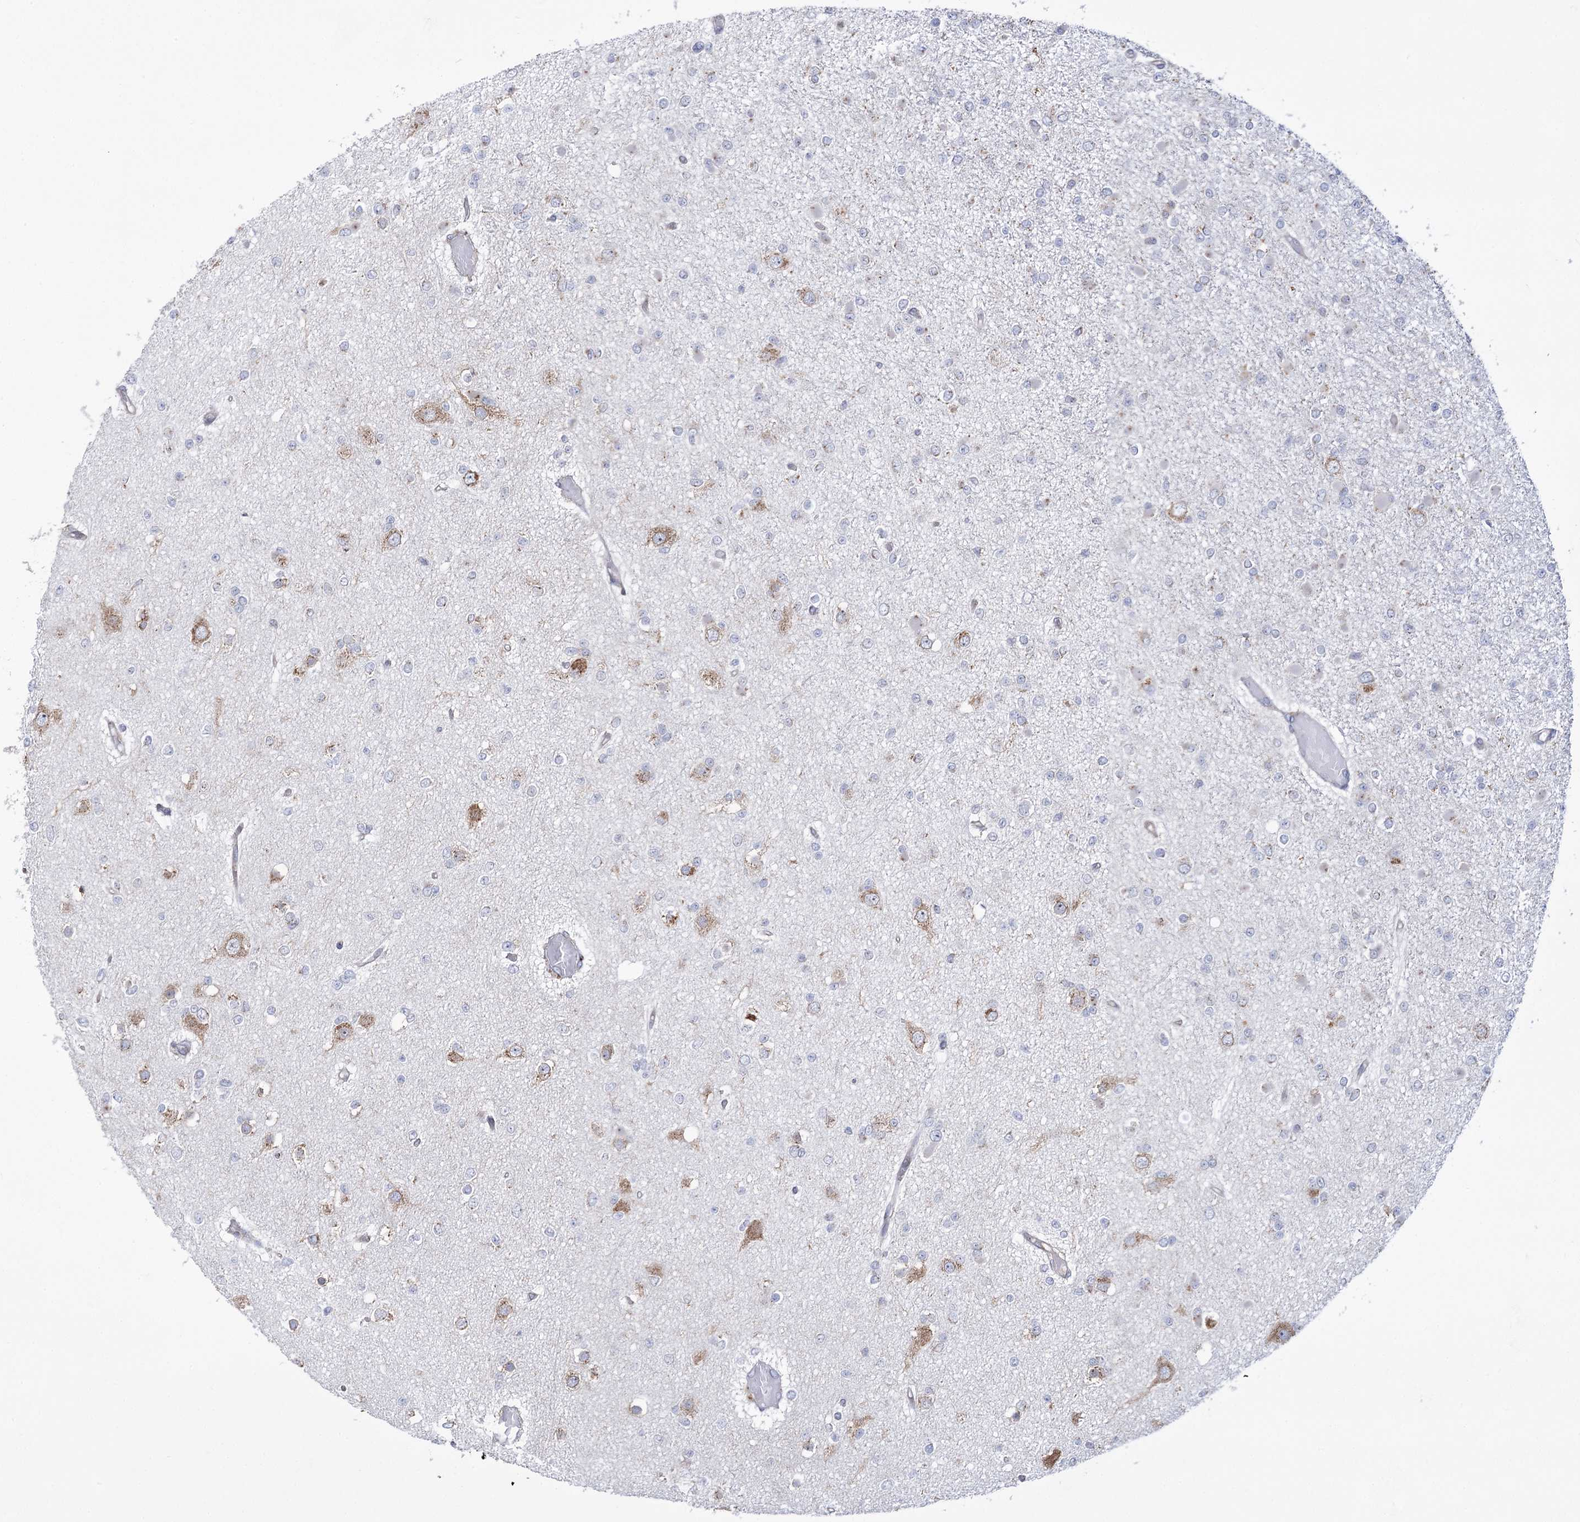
{"staining": {"intensity": "negative", "quantity": "none", "location": "none"}, "tissue": "glioma", "cell_type": "Tumor cells", "image_type": "cancer", "snomed": [{"axis": "morphology", "description": "Glioma, malignant, Low grade"}, {"axis": "topography", "description": "Brain"}], "caption": "Photomicrograph shows no significant protein positivity in tumor cells of glioma.", "gene": "ZNF622", "patient": {"sex": "female", "age": 22}}